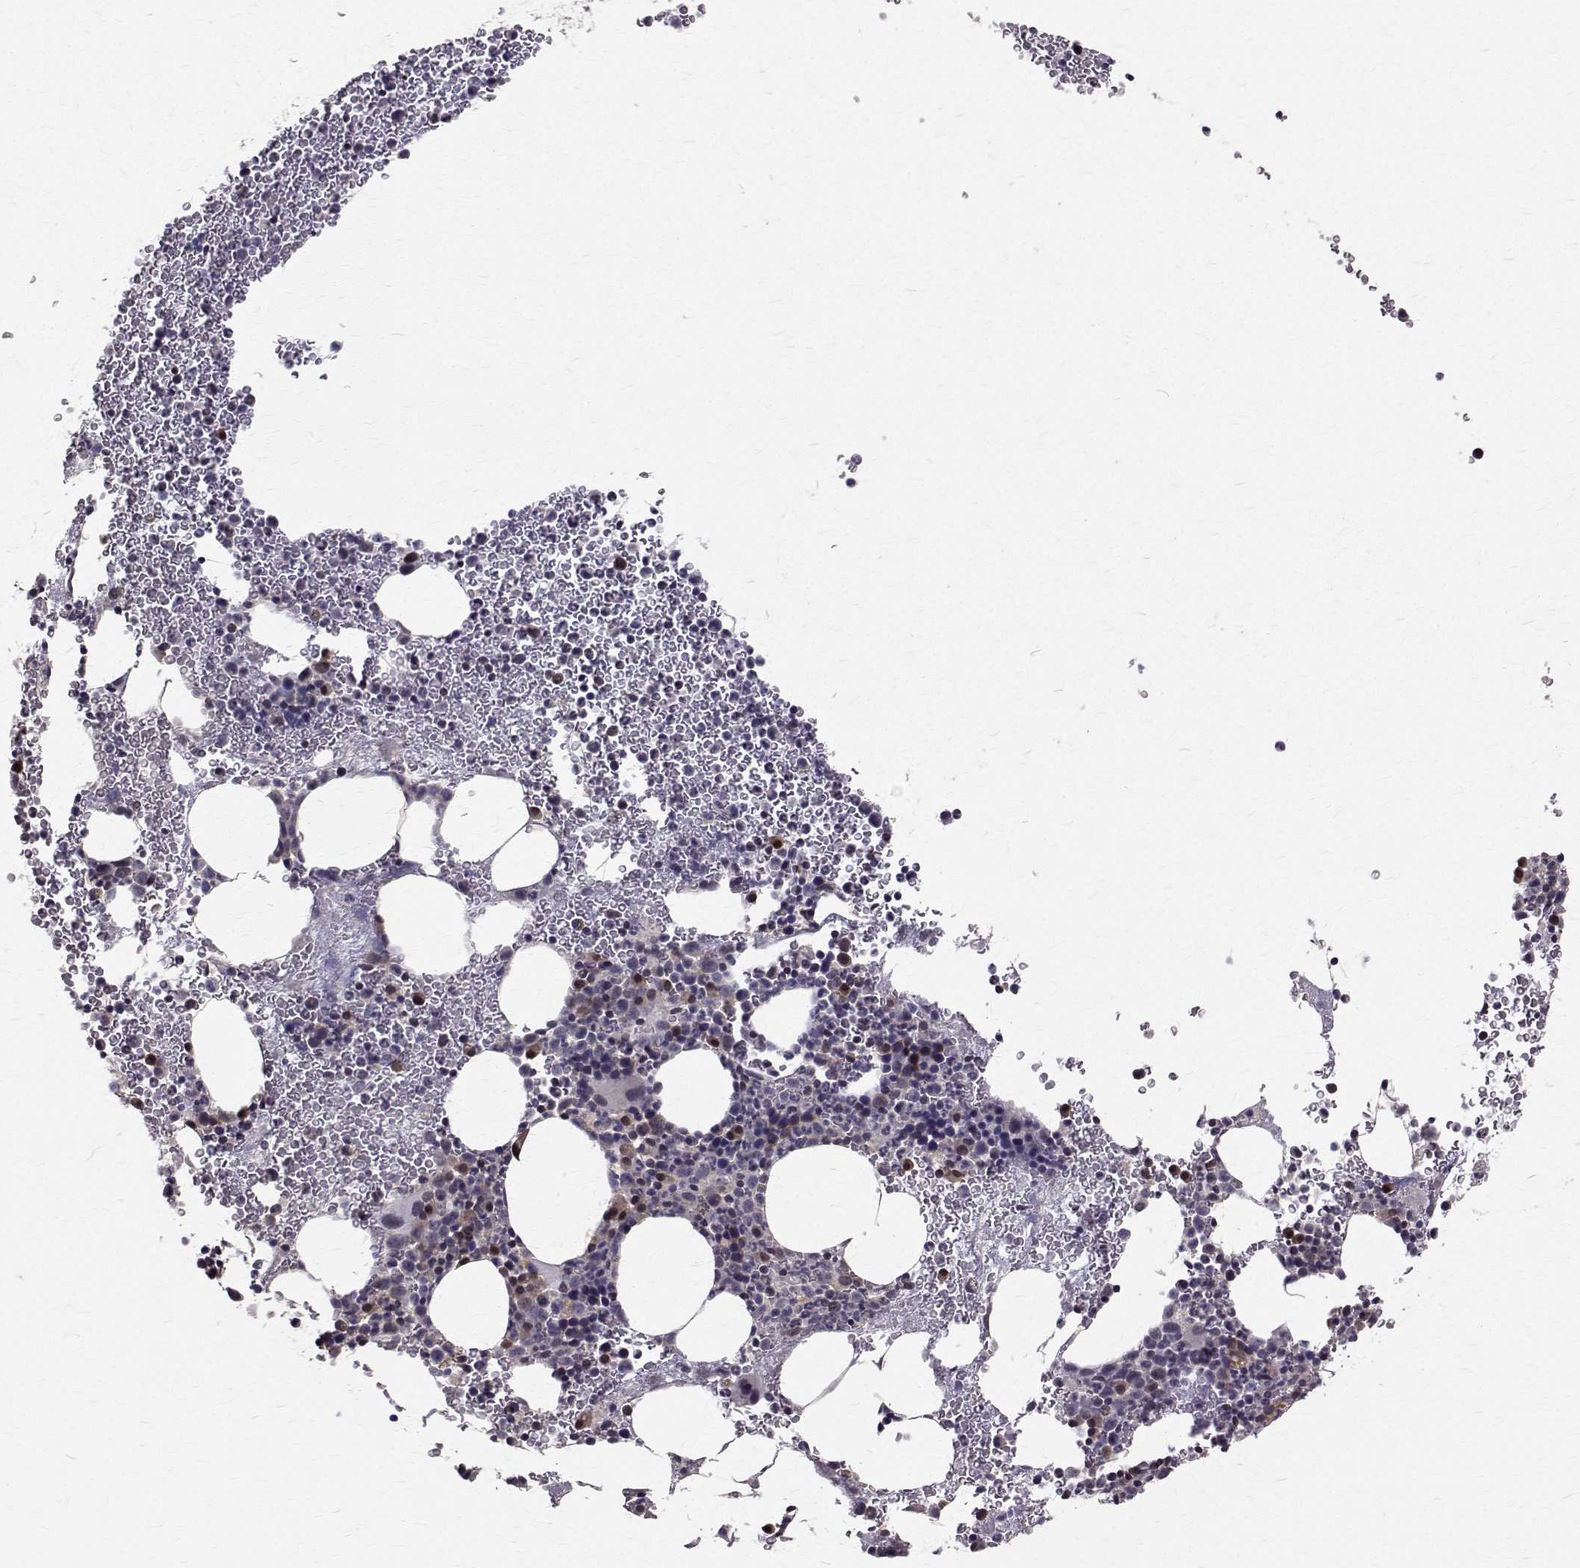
{"staining": {"intensity": "weak", "quantity": "<25%", "location": "nuclear"}, "tissue": "bone marrow", "cell_type": "Hematopoietic cells", "image_type": "normal", "snomed": [{"axis": "morphology", "description": "Normal tissue, NOS"}, {"axis": "topography", "description": "Bone marrow"}], "caption": "Immunohistochemistry (IHC) micrograph of normal bone marrow: human bone marrow stained with DAB (3,3'-diaminobenzidine) displays no significant protein expression in hematopoietic cells. Nuclei are stained in blue.", "gene": "NIF3L1", "patient": {"sex": "female", "age": 56}}